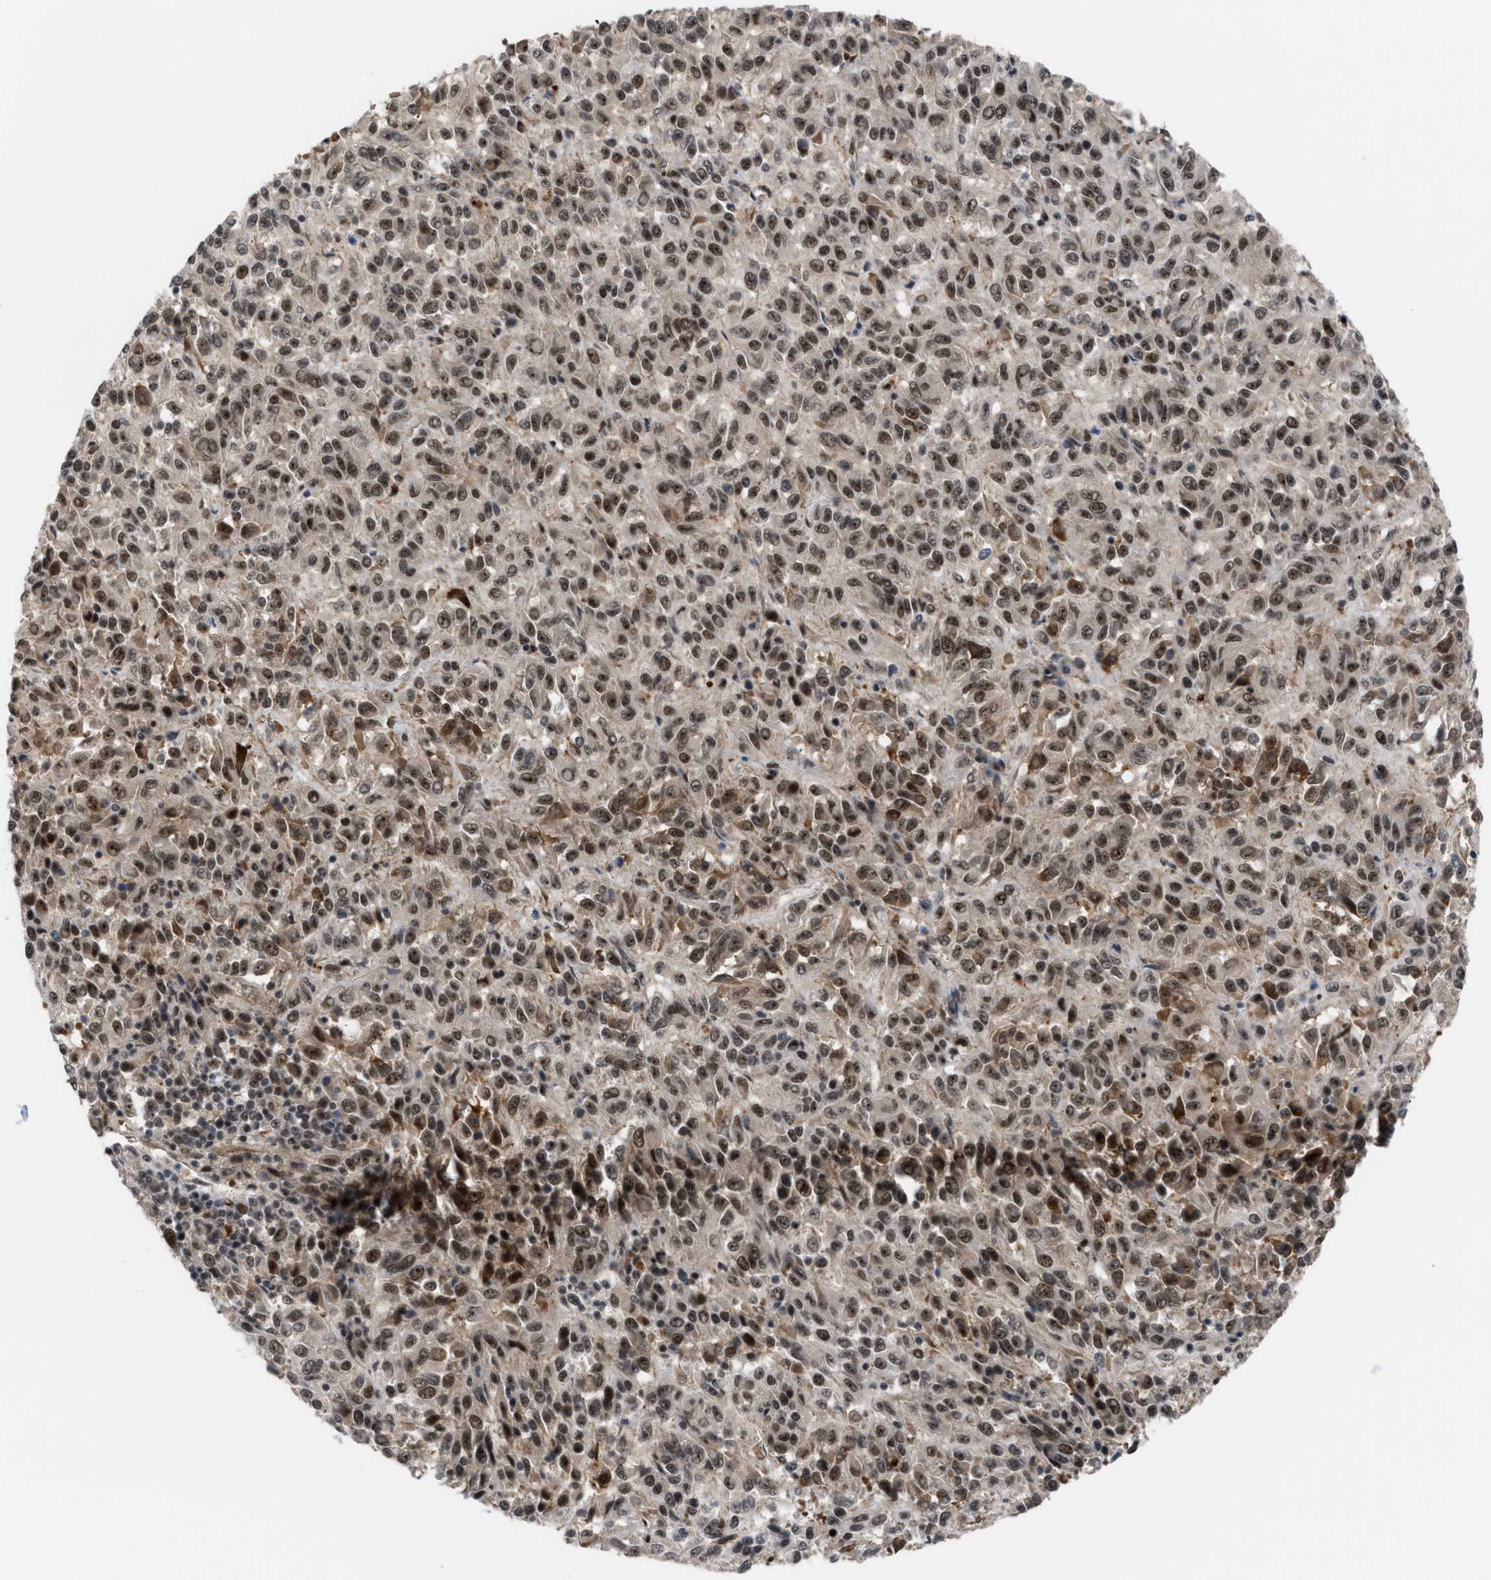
{"staining": {"intensity": "moderate", "quantity": ">75%", "location": "nuclear"}, "tissue": "melanoma", "cell_type": "Tumor cells", "image_type": "cancer", "snomed": [{"axis": "morphology", "description": "Malignant melanoma, Metastatic site"}, {"axis": "topography", "description": "Lung"}], "caption": "Melanoma was stained to show a protein in brown. There is medium levels of moderate nuclear expression in about >75% of tumor cells. (Brightfield microscopy of DAB IHC at high magnification).", "gene": "PRPF4", "patient": {"sex": "male", "age": 64}}